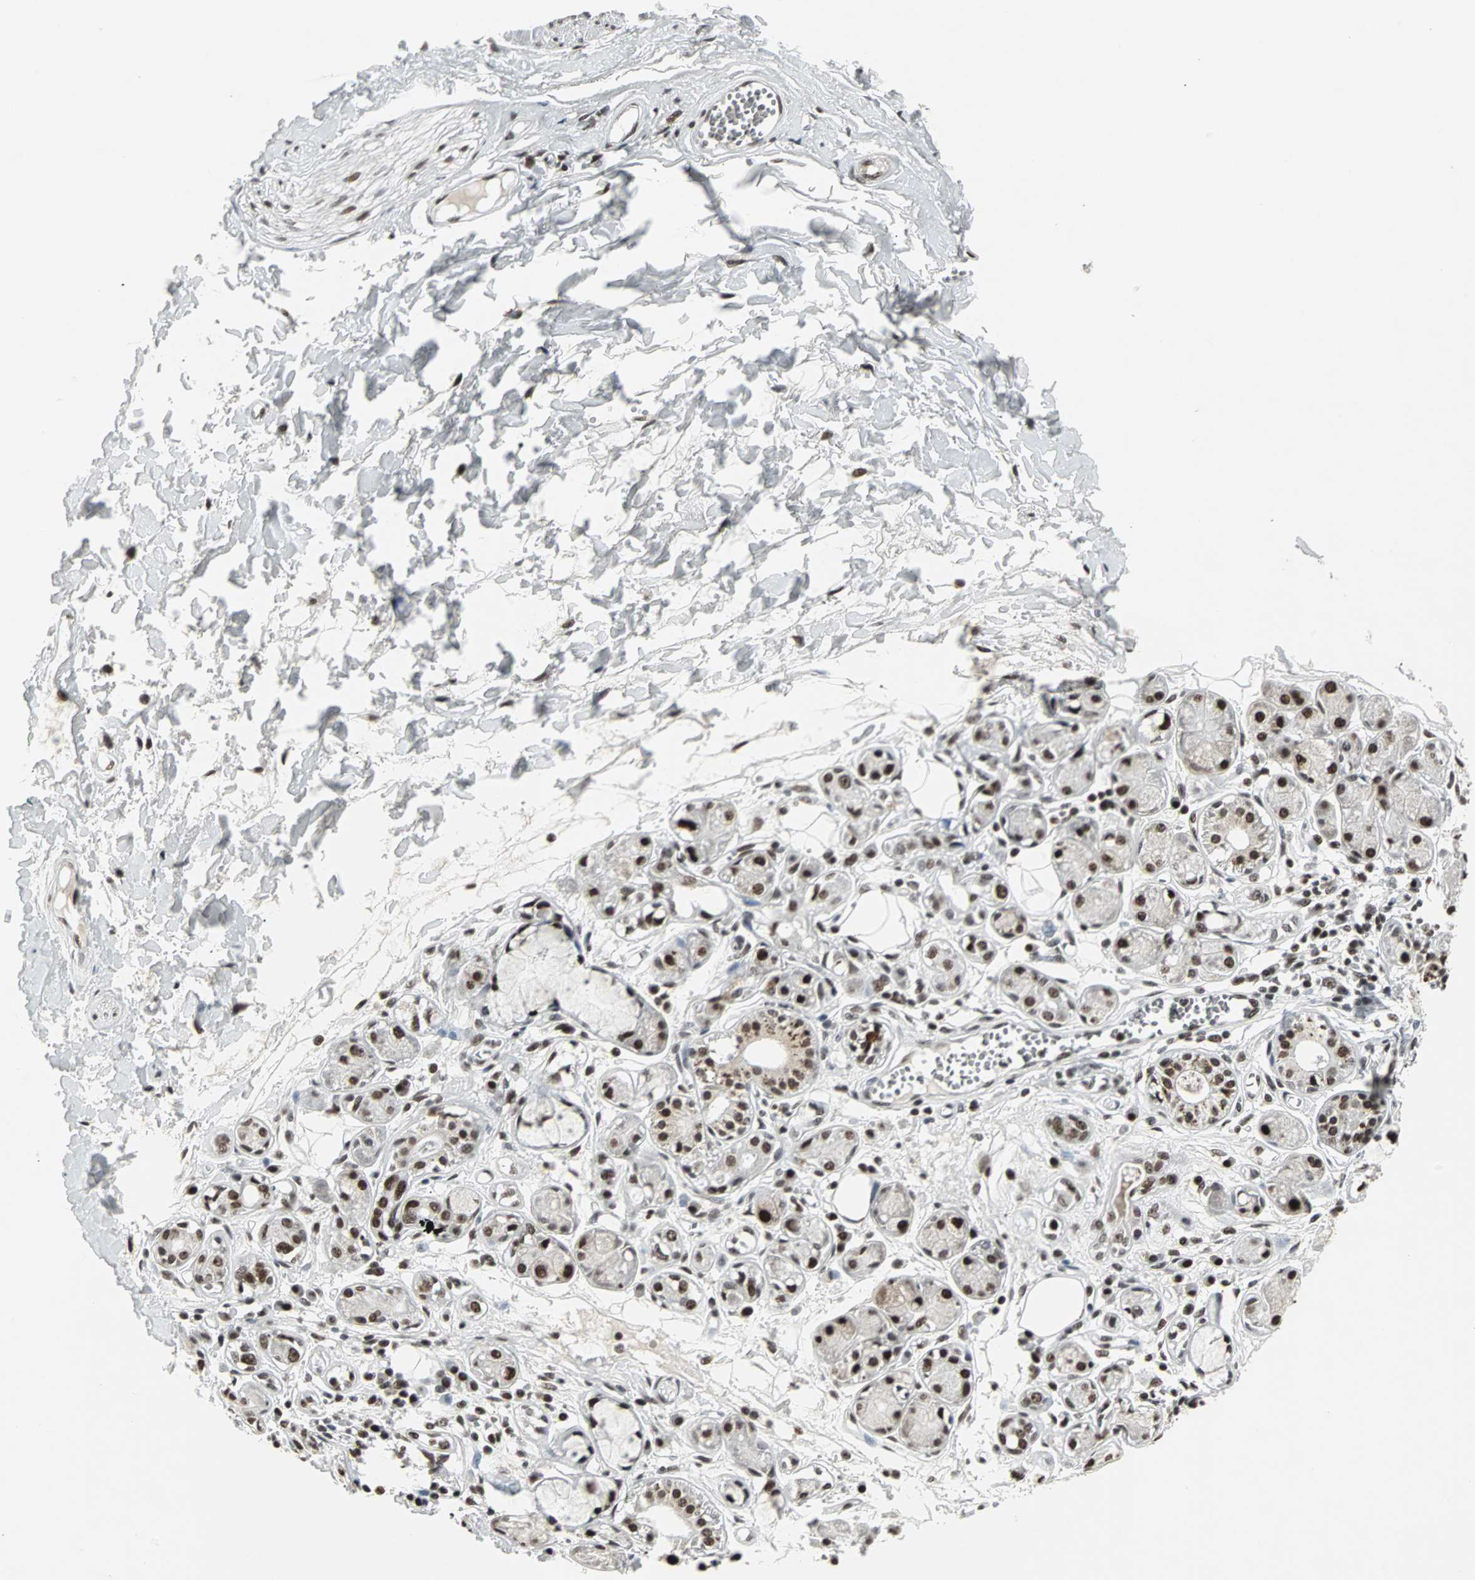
{"staining": {"intensity": "negative", "quantity": "none", "location": "none"}, "tissue": "soft tissue", "cell_type": "Chondrocytes", "image_type": "normal", "snomed": [{"axis": "morphology", "description": "Normal tissue, NOS"}, {"axis": "morphology", "description": "Inflammation, NOS"}, {"axis": "topography", "description": "Salivary gland"}, {"axis": "topography", "description": "Peripheral nerve tissue"}], "caption": "This is an immunohistochemistry micrograph of benign human soft tissue. There is no positivity in chondrocytes.", "gene": "PNKP", "patient": {"sex": "female", "age": 75}}